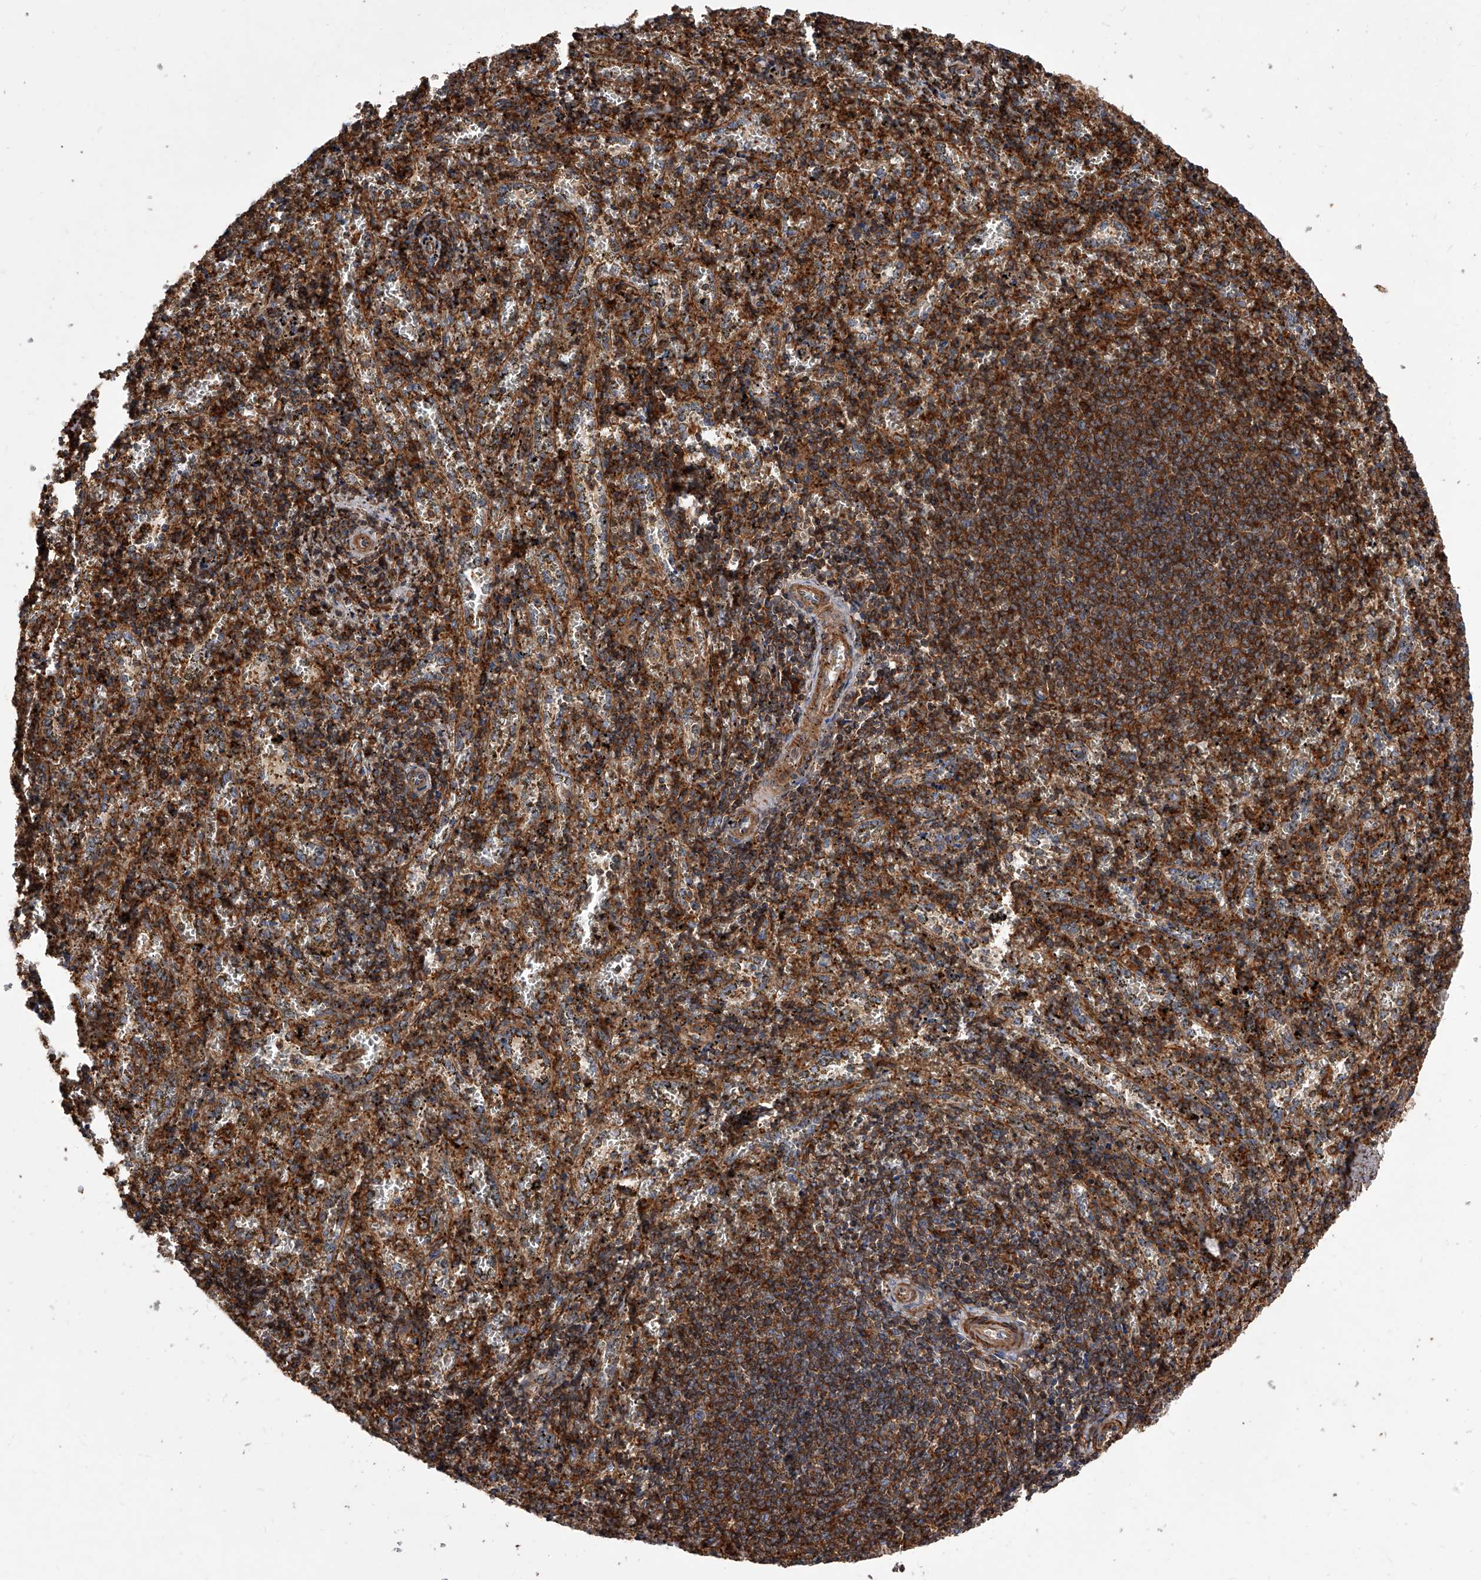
{"staining": {"intensity": "moderate", "quantity": ">75%", "location": "cytoplasmic/membranous"}, "tissue": "spleen", "cell_type": "Cells in red pulp", "image_type": "normal", "snomed": [{"axis": "morphology", "description": "Normal tissue, NOS"}, {"axis": "topography", "description": "Spleen"}], "caption": "Immunohistochemical staining of normal human spleen displays moderate cytoplasmic/membranous protein positivity in about >75% of cells in red pulp. The staining was performed using DAB to visualize the protein expression in brown, while the nuclei were stained in blue with hematoxylin (Magnification: 20x).", "gene": "PISD", "patient": {"sex": "male", "age": 11}}